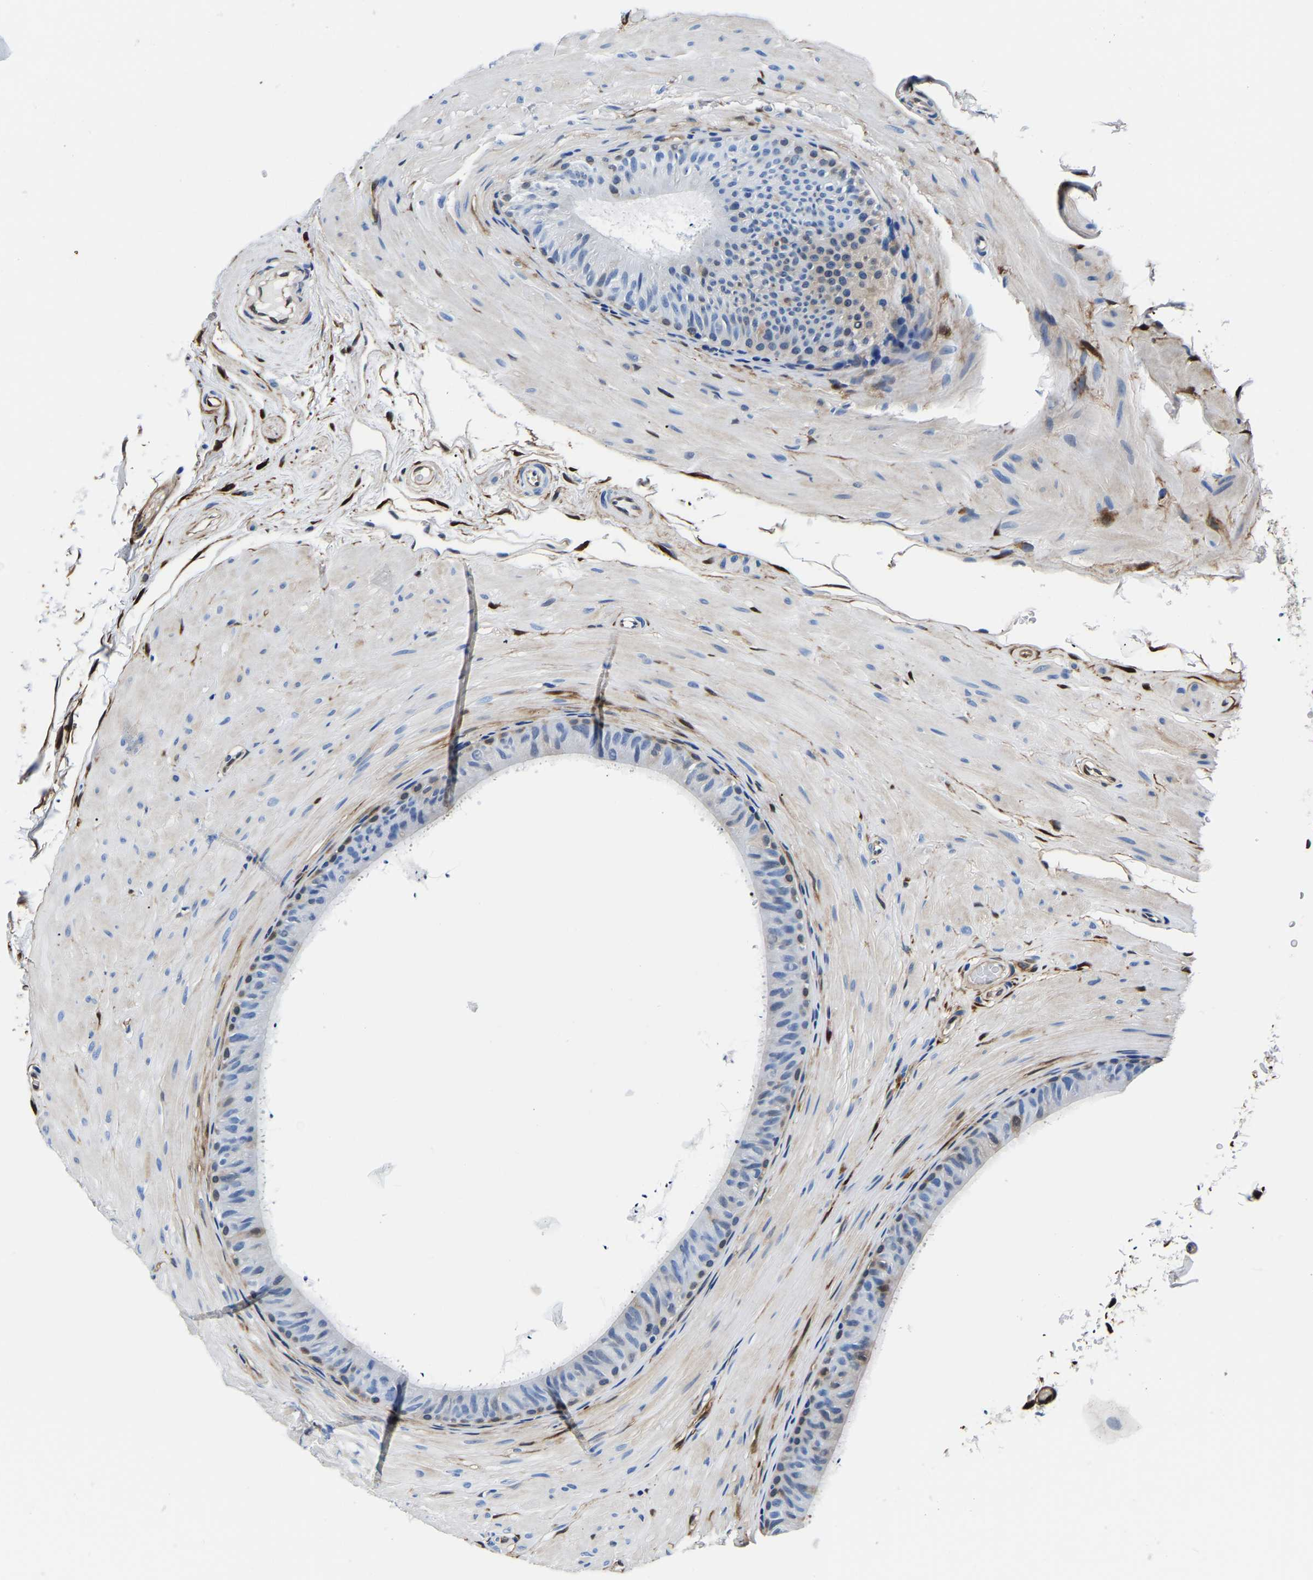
{"staining": {"intensity": "negative", "quantity": "none", "location": "none"}, "tissue": "epididymis", "cell_type": "Glandular cells", "image_type": "normal", "snomed": [{"axis": "morphology", "description": "Normal tissue, NOS"}, {"axis": "topography", "description": "Epididymis"}], "caption": "Immunohistochemistry (IHC) of benign human epididymis displays no expression in glandular cells. (DAB (3,3'-diaminobenzidine) IHC, high magnification).", "gene": "S100A13", "patient": {"sex": "male", "age": 34}}